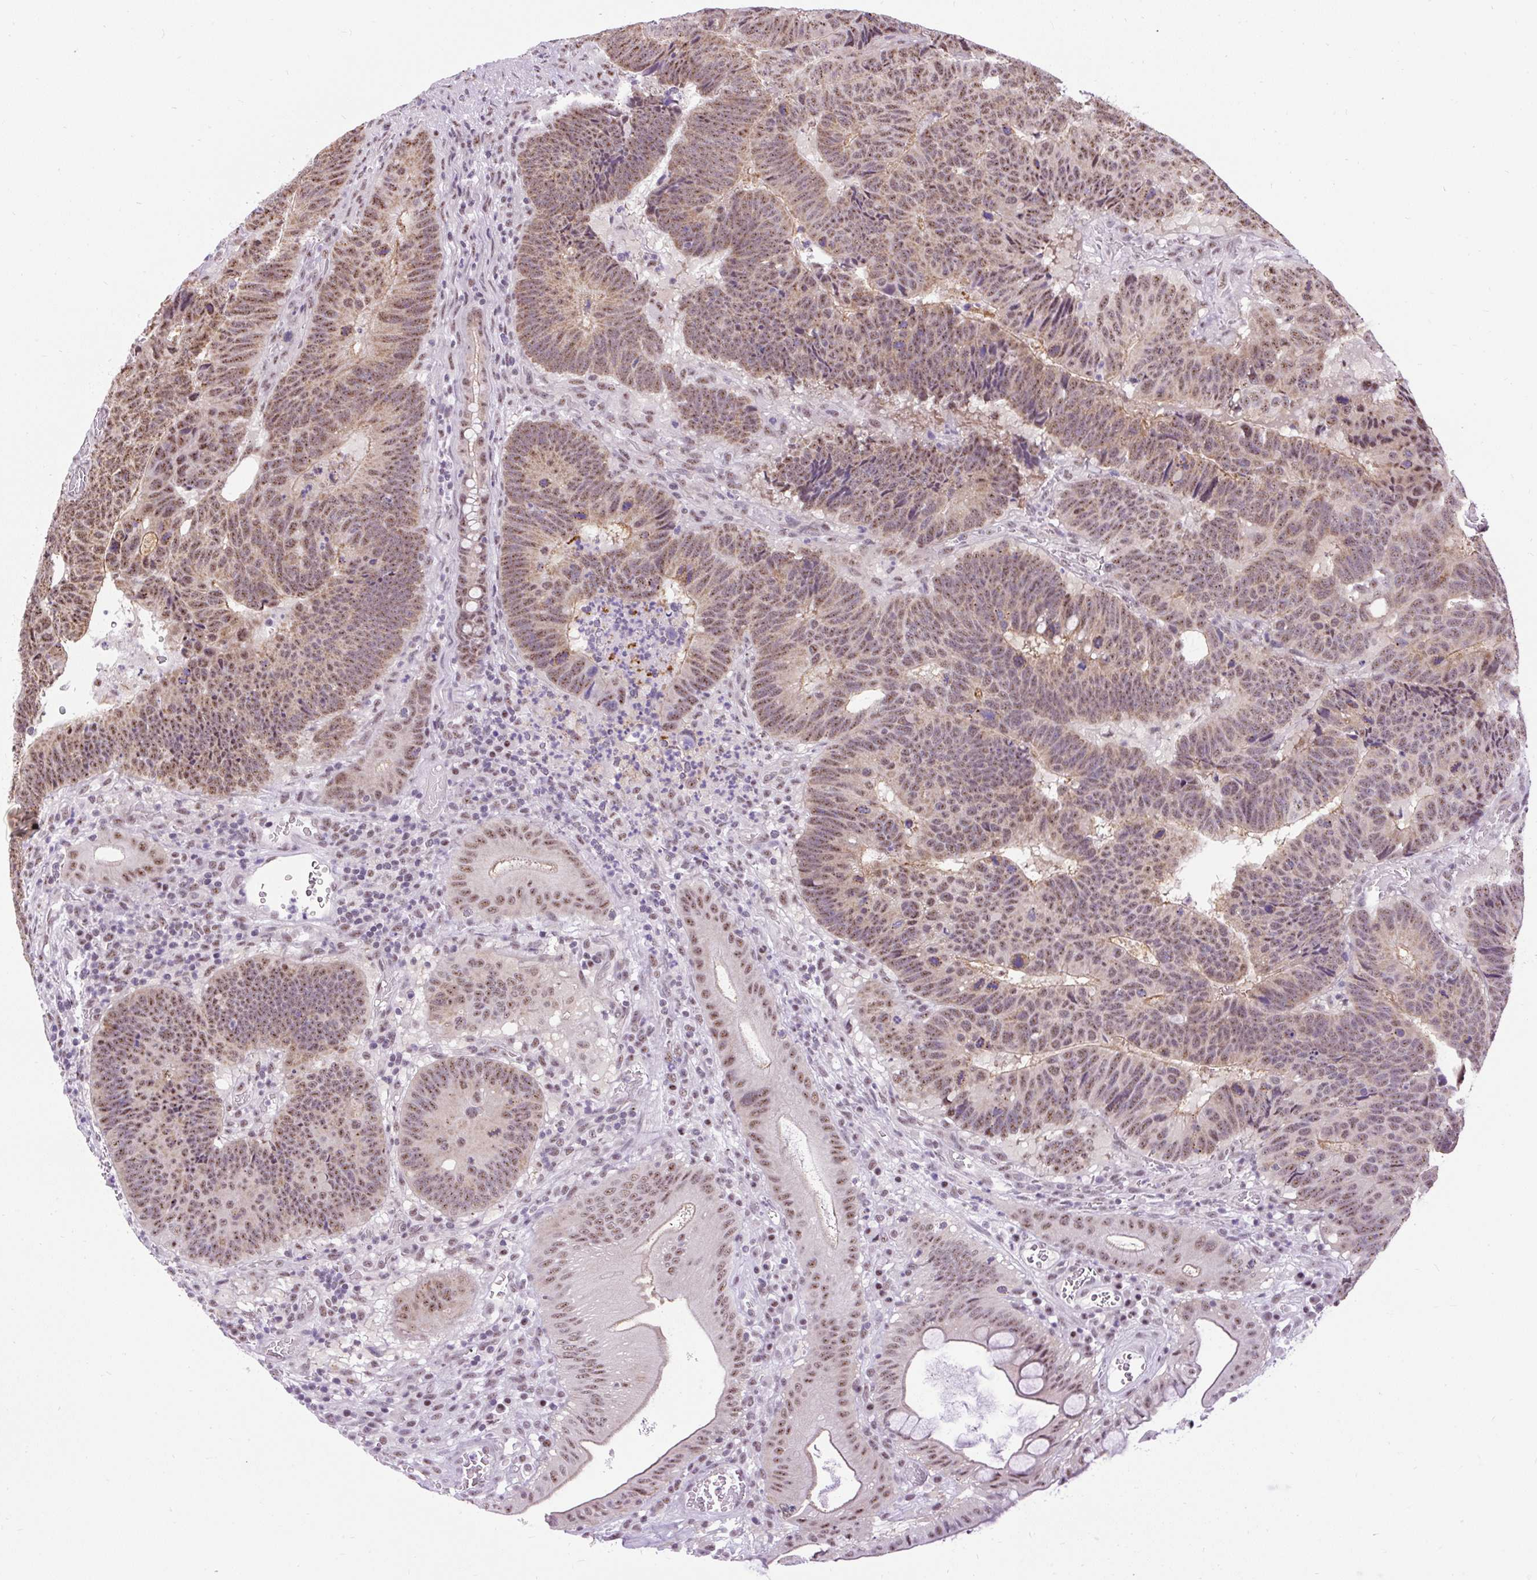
{"staining": {"intensity": "moderate", "quantity": ">75%", "location": "nuclear"}, "tissue": "colorectal cancer", "cell_type": "Tumor cells", "image_type": "cancer", "snomed": [{"axis": "morphology", "description": "Adenocarcinoma, NOS"}, {"axis": "topography", "description": "Colon"}], "caption": "Colorectal cancer stained for a protein exhibits moderate nuclear positivity in tumor cells.", "gene": "SMC5", "patient": {"sex": "male", "age": 62}}